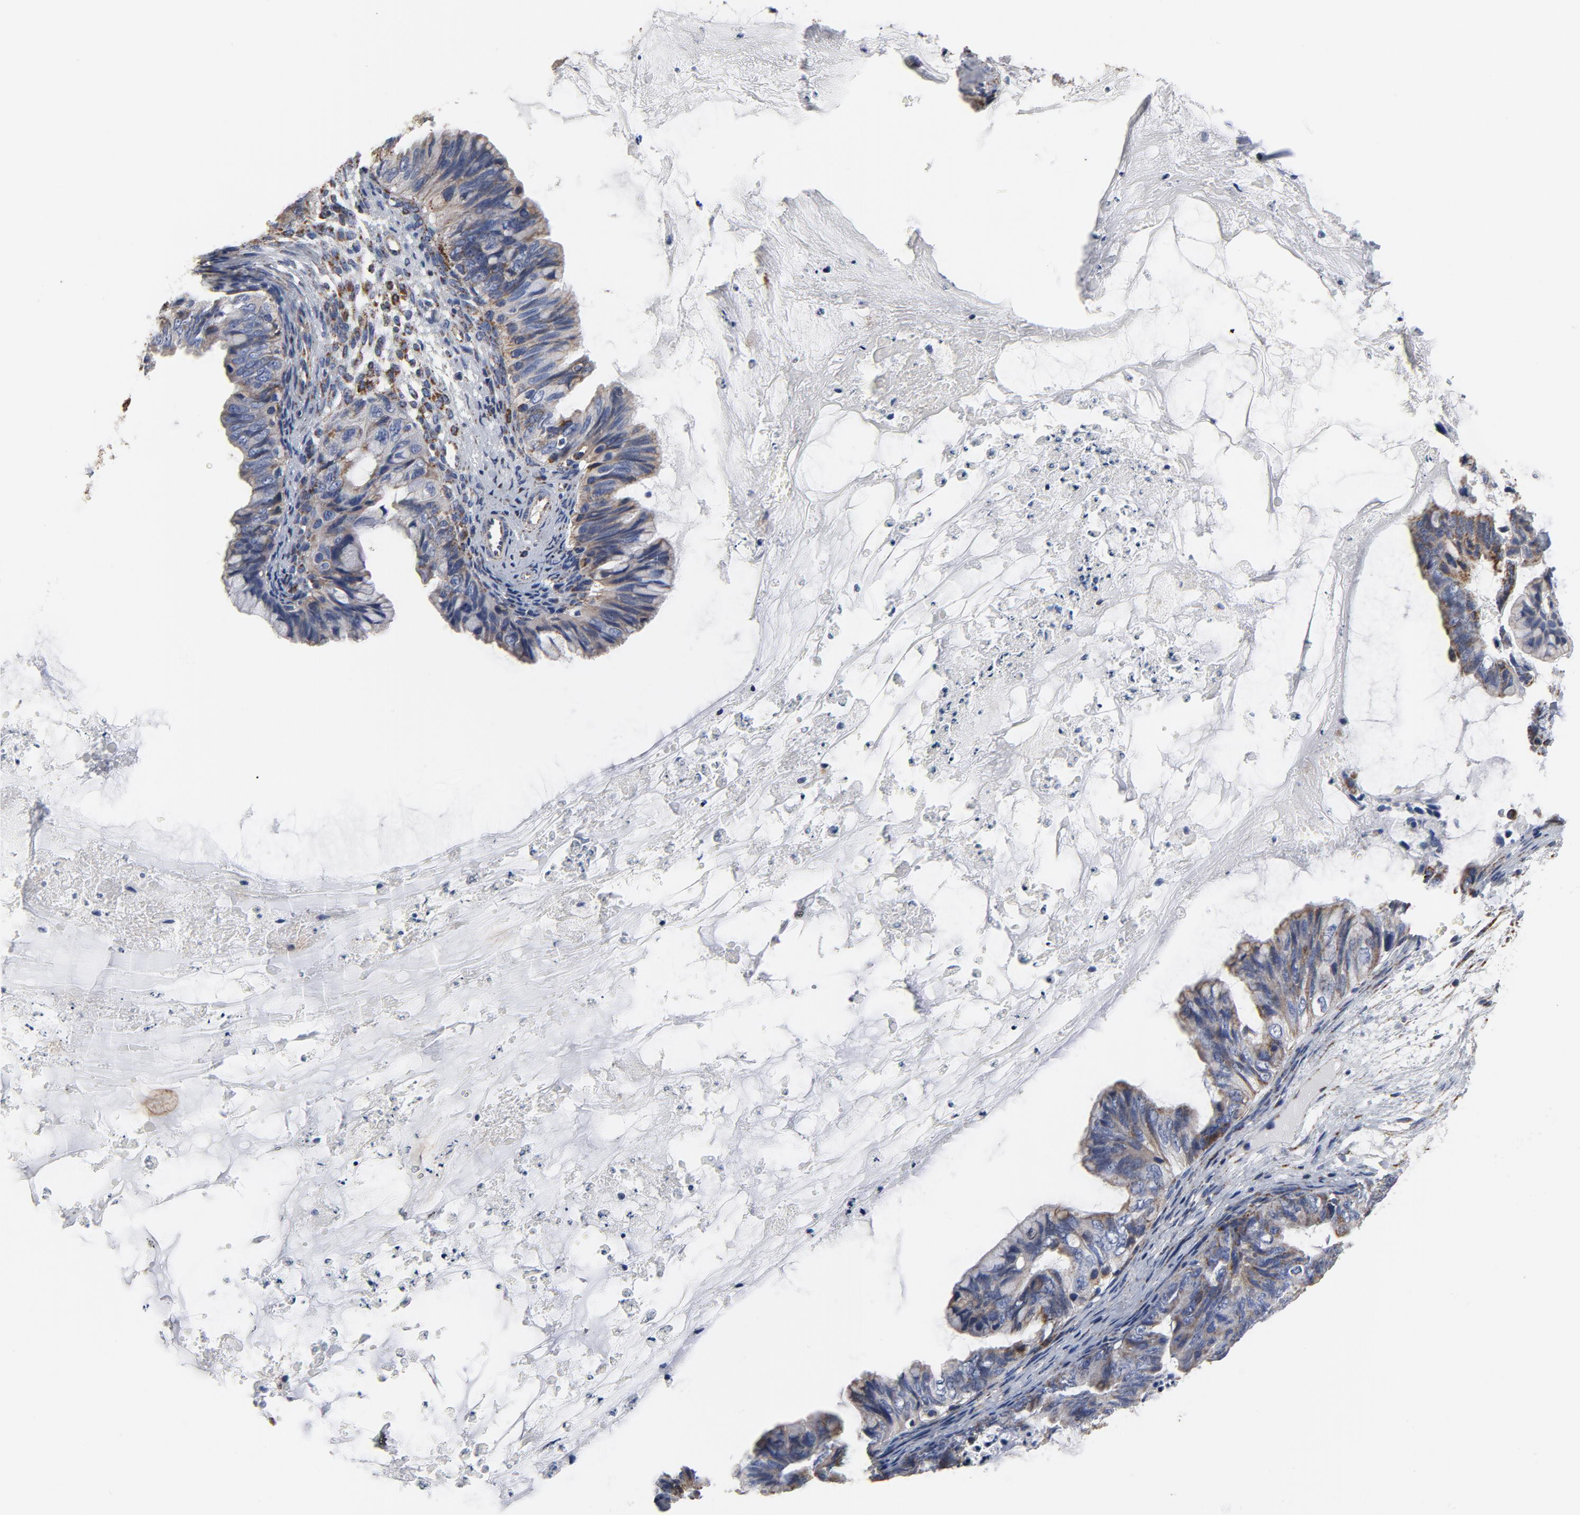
{"staining": {"intensity": "moderate", "quantity": ">75%", "location": "cytoplasmic/membranous"}, "tissue": "ovarian cancer", "cell_type": "Tumor cells", "image_type": "cancer", "snomed": [{"axis": "morphology", "description": "Cystadenocarcinoma, mucinous, NOS"}, {"axis": "topography", "description": "Ovary"}], "caption": "The histopathology image shows staining of mucinous cystadenocarcinoma (ovarian), revealing moderate cytoplasmic/membranous protein positivity (brown color) within tumor cells.", "gene": "NDUFV2", "patient": {"sex": "female", "age": 36}}